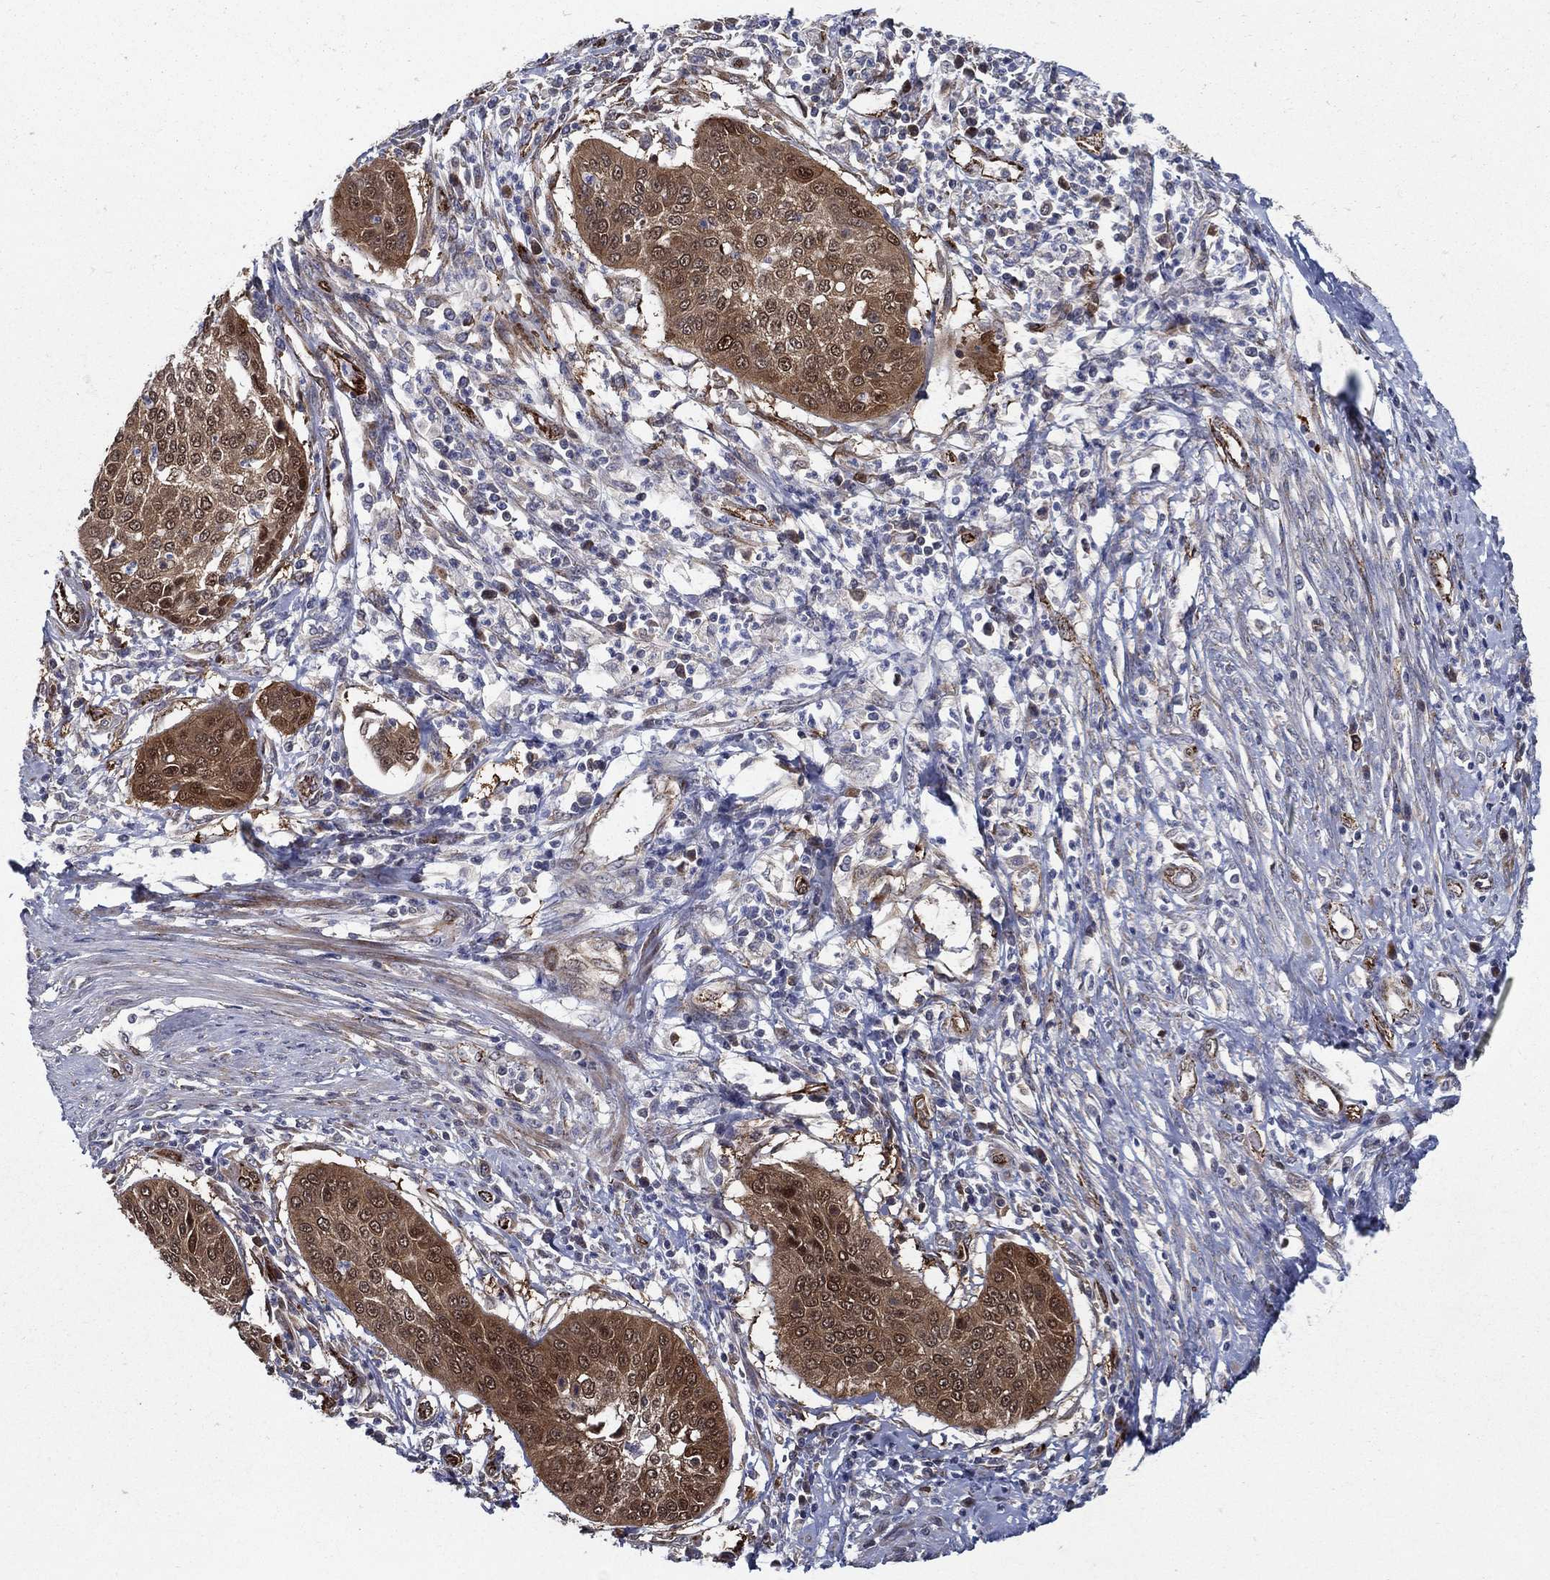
{"staining": {"intensity": "moderate", "quantity": "25%-75%", "location": "cytoplasmic/membranous,nuclear"}, "tissue": "cervical cancer", "cell_type": "Tumor cells", "image_type": "cancer", "snomed": [{"axis": "morphology", "description": "Normal tissue, NOS"}, {"axis": "morphology", "description": "Squamous cell carcinoma, NOS"}, {"axis": "topography", "description": "Cervix"}], "caption": "Protein staining shows moderate cytoplasmic/membranous and nuclear positivity in about 25%-75% of tumor cells in cervical squamous cell carcinoma. Using DAB (3,3'-diaminobenzidine) (brown) and hematoxylin (blue) stains, captured at high magnification using brightfield microscopy.", "gene": "ARHGAP11A", "patient": {"sex": "female", "age": 39}}